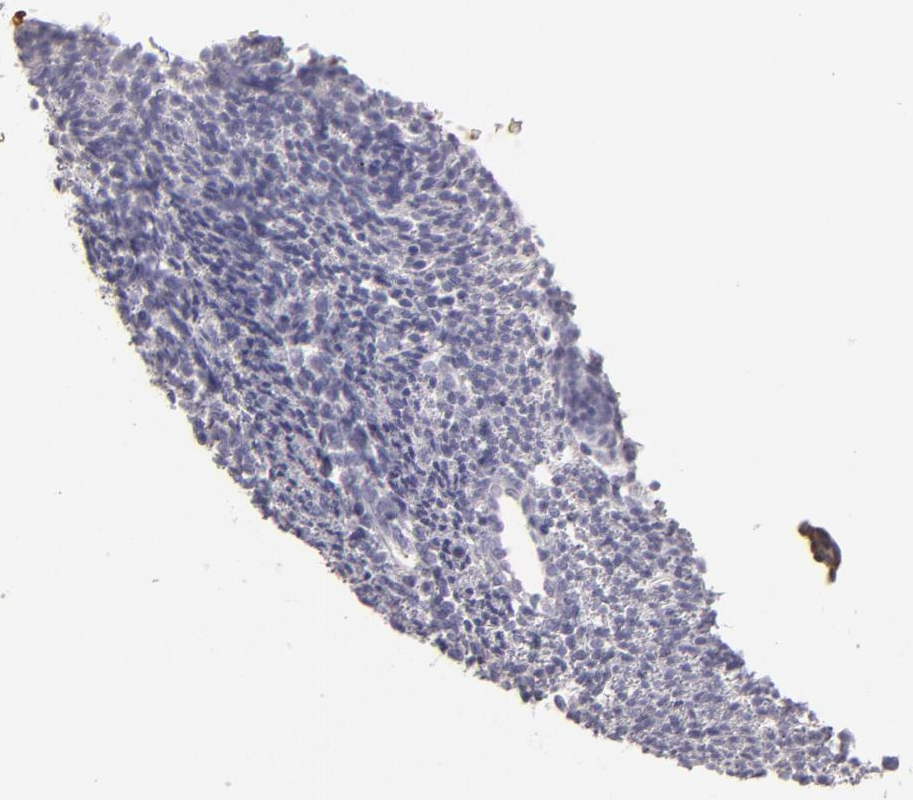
{"staining": {"intensity": "weak", "quantity": "<25%", "location": "cytoplasmic/membranous"}, "tissue": "endometrium", "cell_type": "Cells in endometrial stroma", "image_type": "normal", "snomed": [{"axis": "morphology", "description": "Normal tissue, NOS"}, {"axis": "topography", "description": "Endometrium"}], "caption": "High power microscopy micrograph of an immunohistochemistry photomicrograph of benign endometrium, revealing no significant positivity in cells in endometrial stroma. (DAB (3,3'-diaminobenzidine) immunohistochemistry with hematoxylin counter stain).", "gene": "SERPINA1", "patient": {"sex": "female", "age": 27}}